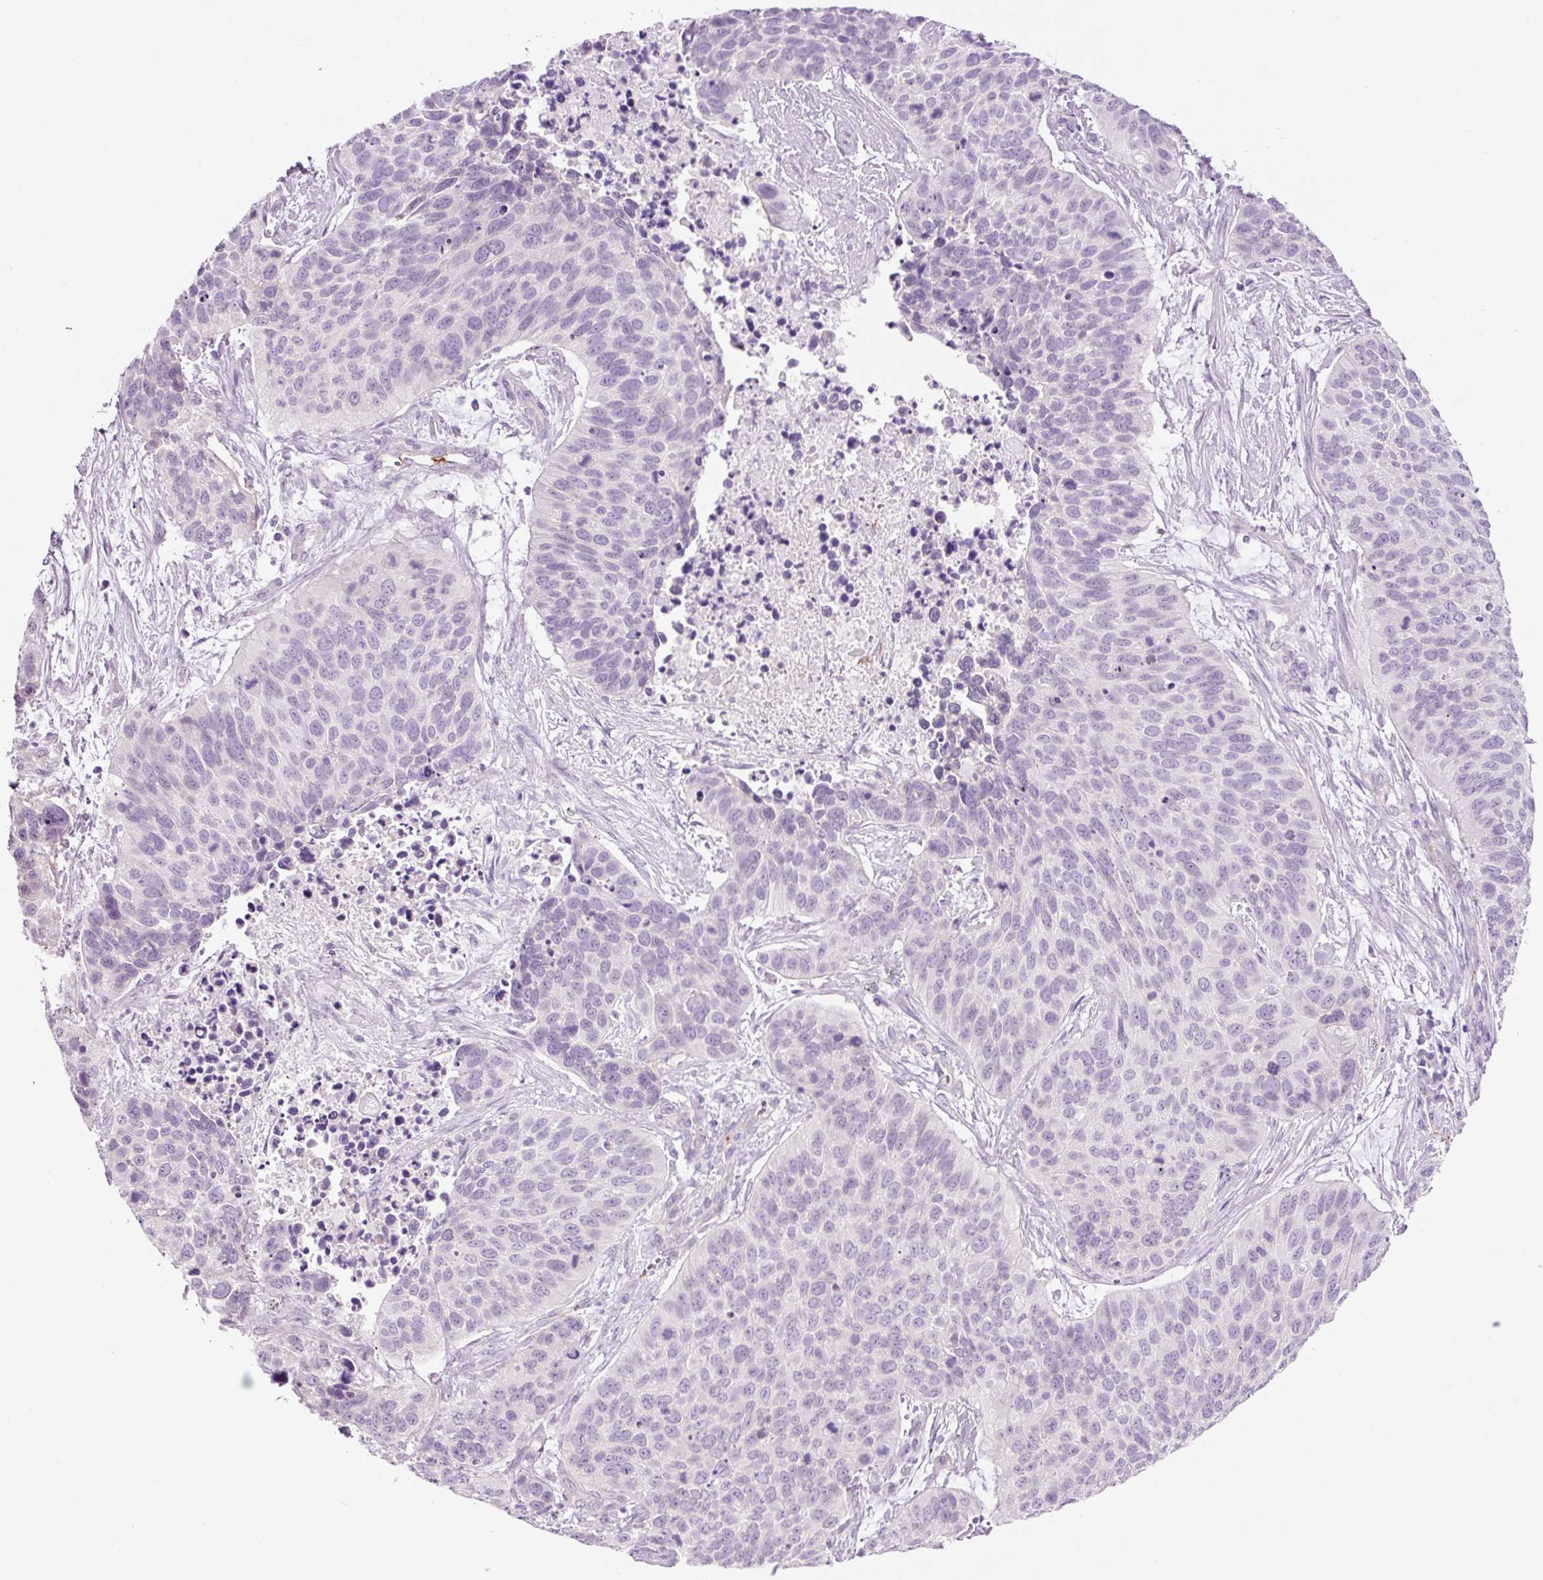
{"staining": {"intensity": "negative", "quantity": "none", "location": "none"}, "tissue": "lung cancer", "cell_type": "Tumor cells", "image_type": "cancer", "snomed": [{"axis": "morphology", "description": "Squamous cell carcinoma, NOS"}, {"axis": "topography", "description": "Lung"}], "caption": "Immunohistochemical staining of human lung cancer displays no significant staining in tumor cells. (DAB (3,3'-diaminobenzidine) IHC, high magnification).", "gene": "HSPA4L", "patient": {"sex": "male", "age": 62}}